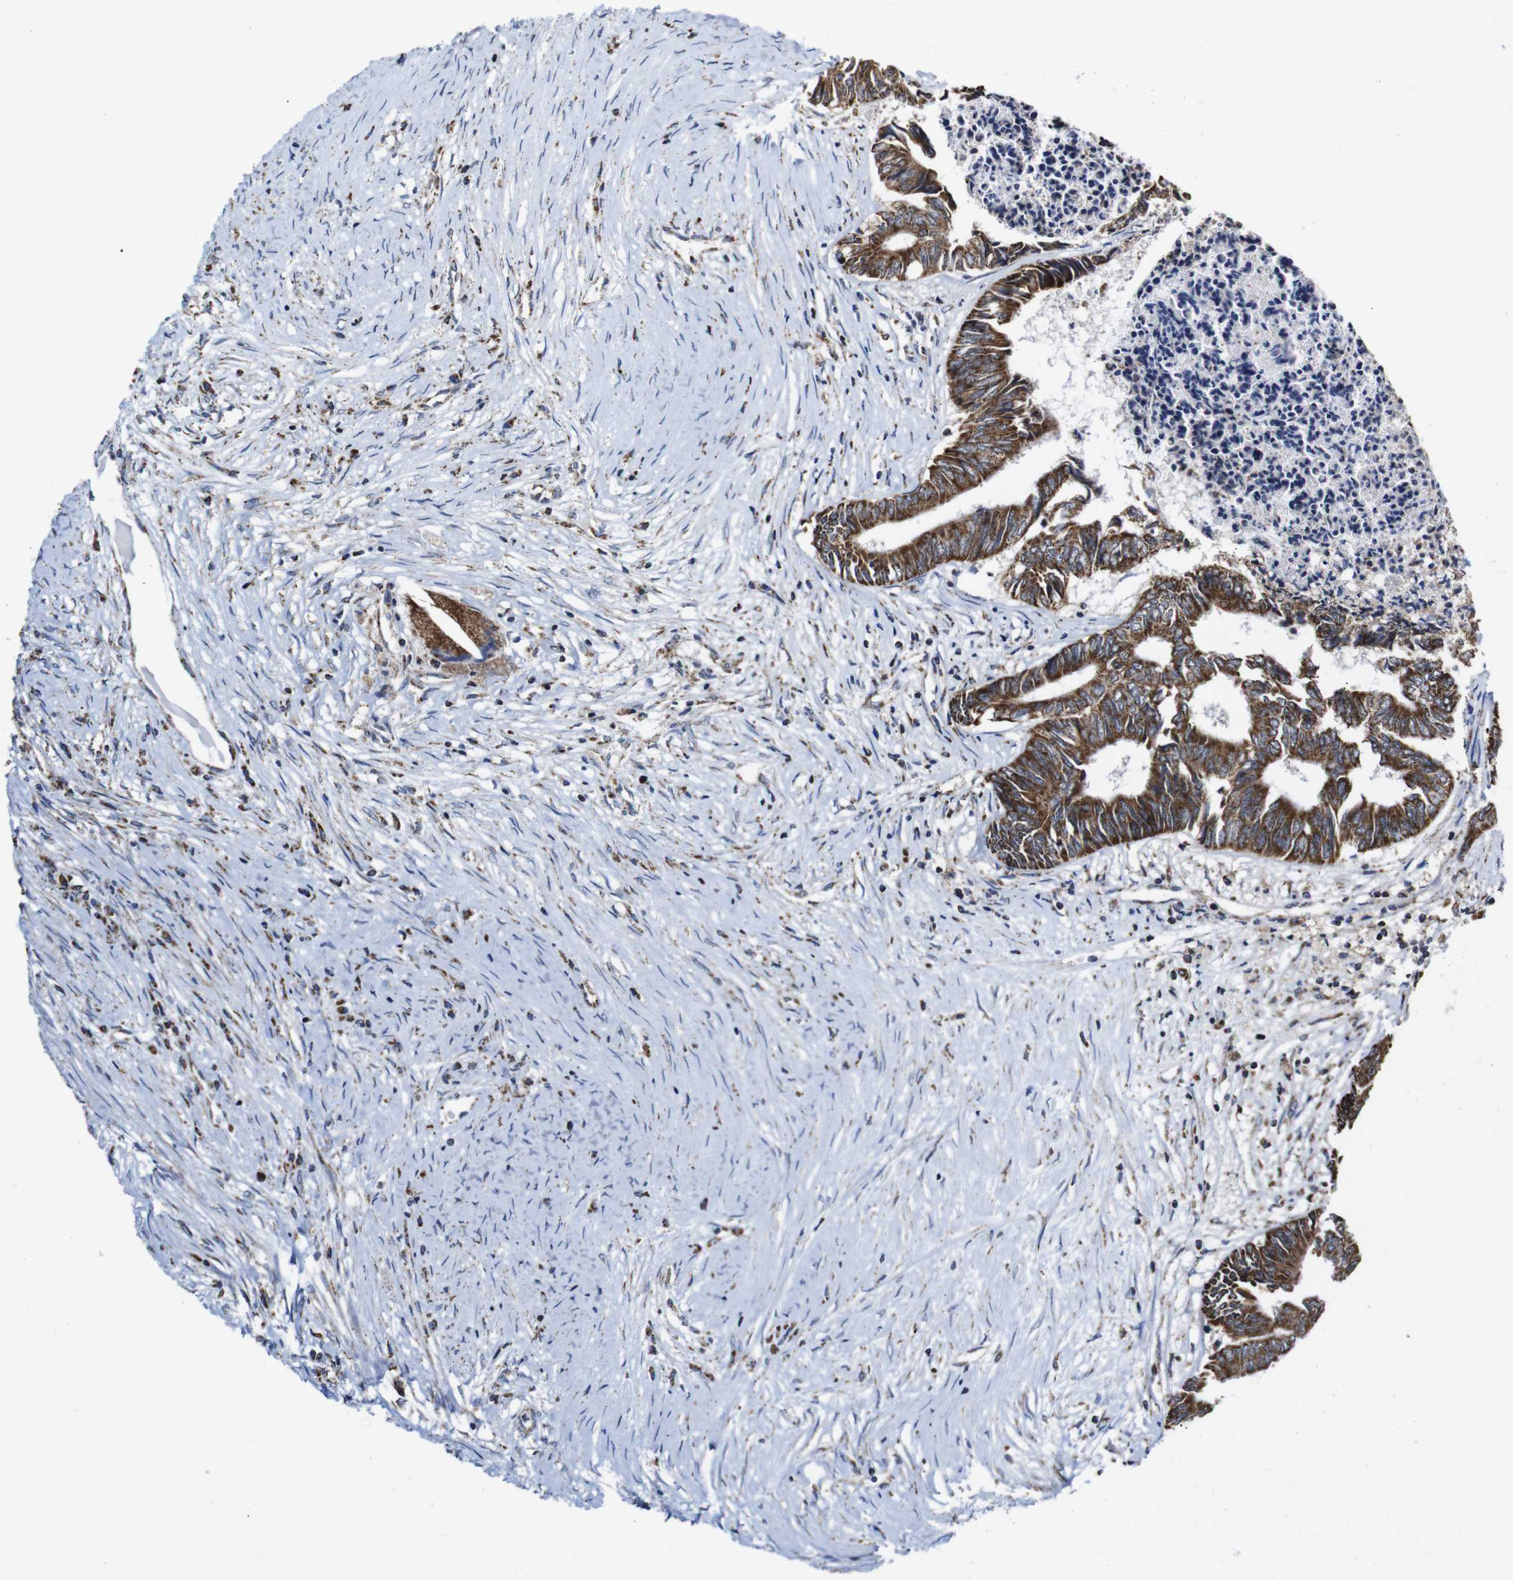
{"staining": {"intensity": "strong", "quantity": ">75%", "location": "cytoplasmic/membranous"}, "tissue": "colorectal cancer", "cell_type": "Tumor cells", "image_type": "cancer", "snomed": [{"axis": "morphology", "description": "Adenocarcinoma, NOS"}, {"axis": "topography", "description": "Rectum"}], "caption": "IHC image of neoplastic tissue: colorectal cancer (adenocarcinoma) stained using immunohistochemistry (IHC) shows high levels of strong protein expression localized specifically in the cytoplasmic/membranous of tumor cells, appearing as a cytoplasmic/membranous brown color.", "gene": "C17orf80", "patient": {"sex": "male", "age": 63}}